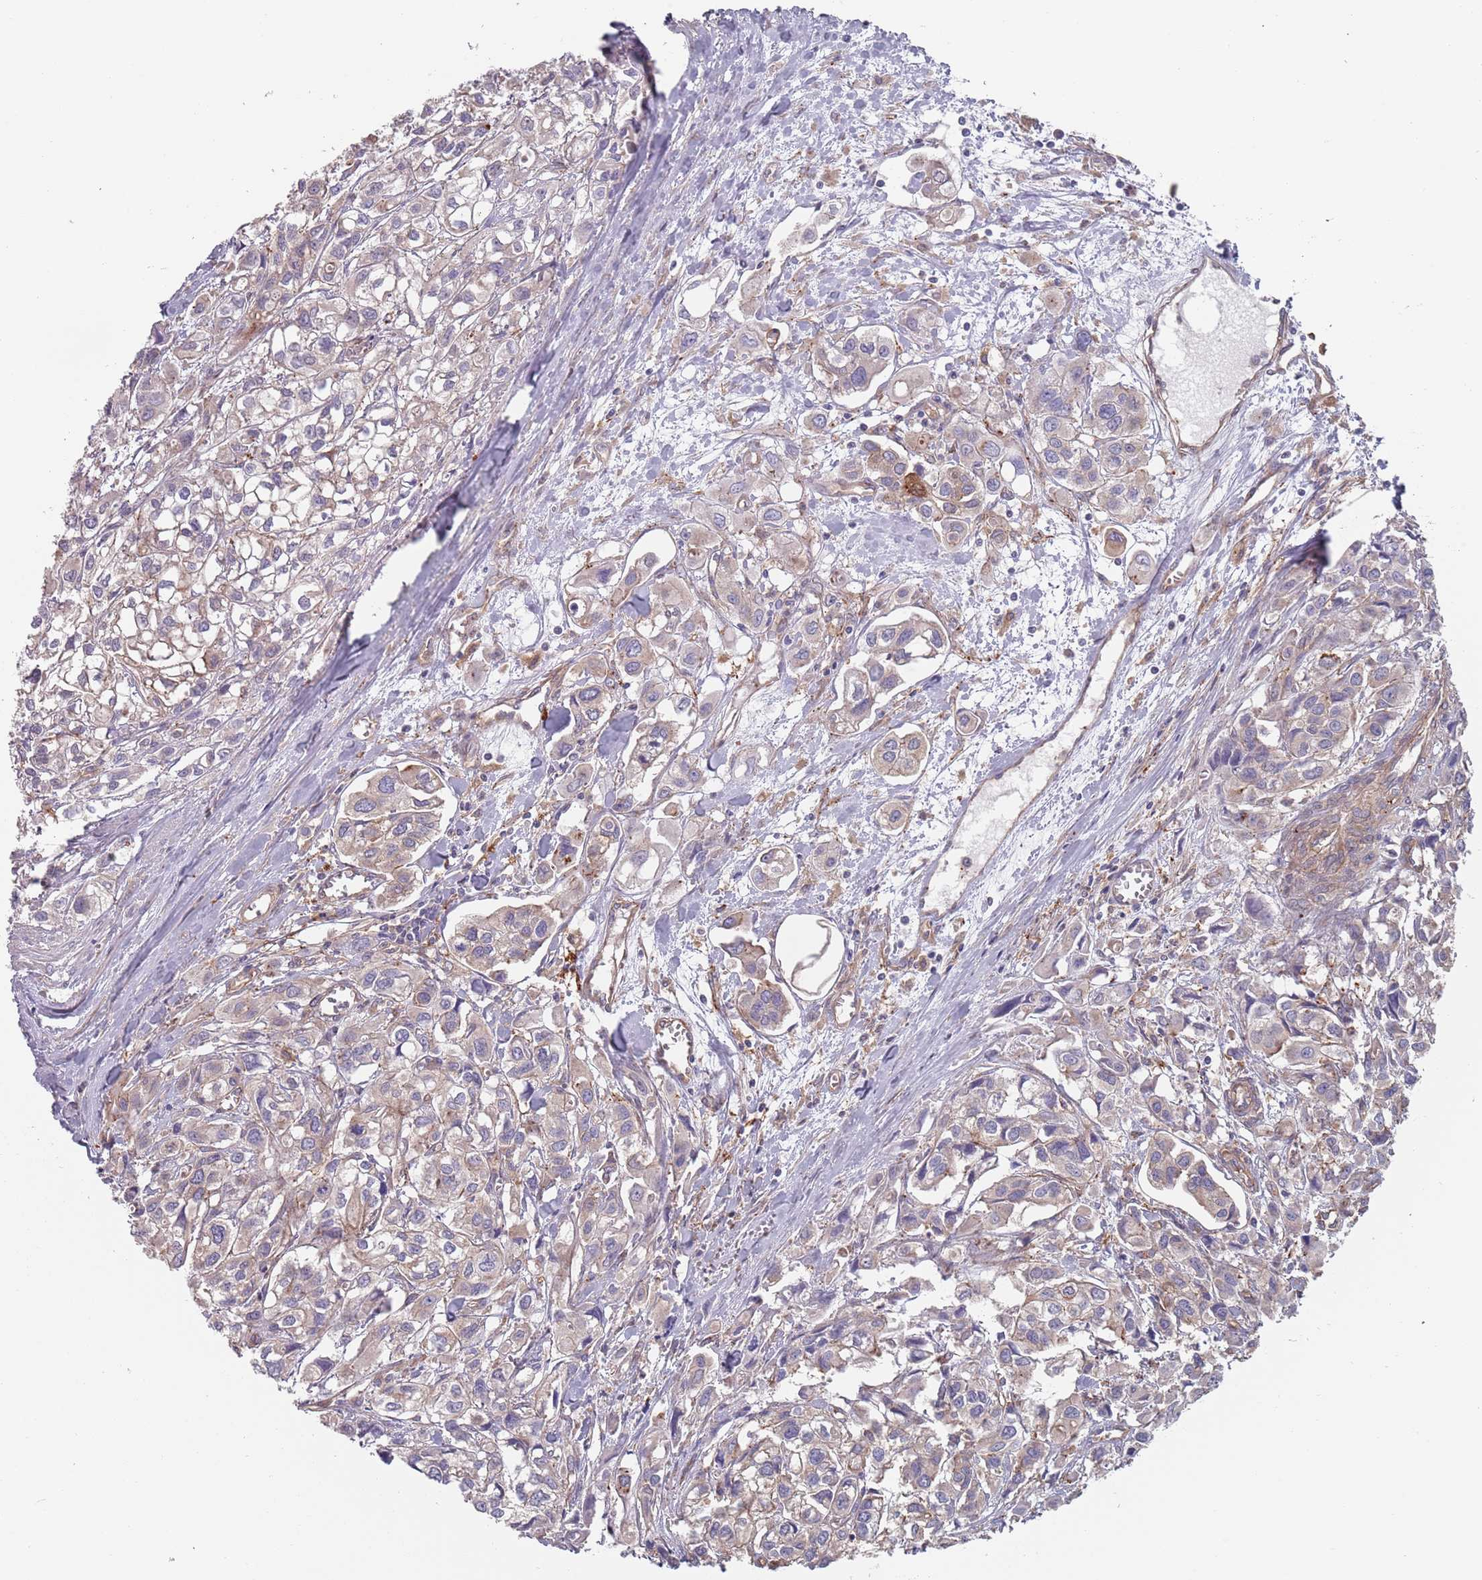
{"staining": {"intensity": "weak", "quantity": "25%-75%", "location": "cytoplasmic/membranous"}, "tissue": "urothelial cancer", "cell_type": "Tumor cells", "image_type": "cancer", "snomed": [{"axis": "morphology", "description": "Urothelial carcinoma, High grade"}, {"axis": "topography", "description": "Urinary bladder"}], "caption": "This micrograph demonstrates IHC staining of urothelial cancer, with low weak cytoplasmic/membranous positivity in about 25%-75% of tumor cells.", "gene": "APPL2", "patient": {"sex": "male", "age": 67}}